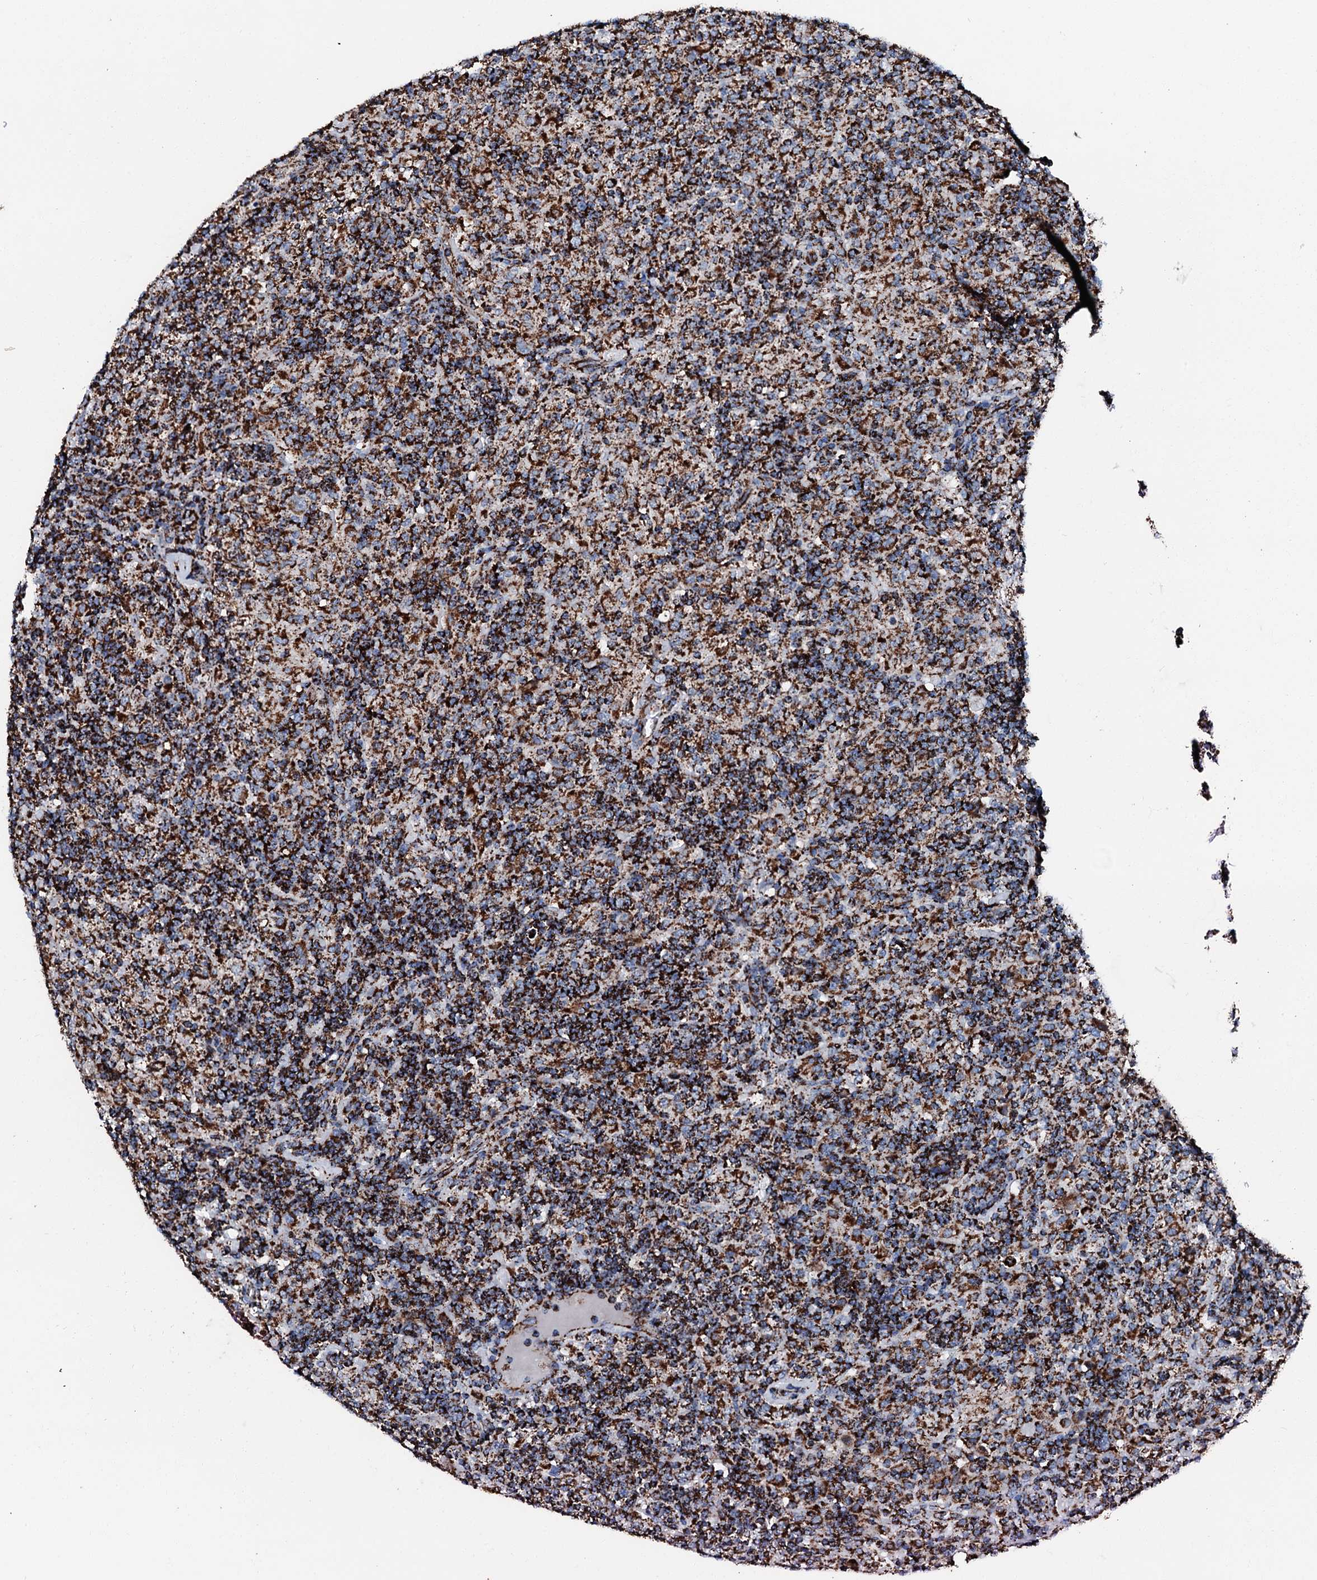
{"staining": {"intensity": "strong", "quantity": ">75%", "location": "cytoplasmic/membranous"}, "tissue": "lymphoma", "cell_type": "Tumor cells", "image_type": "cancer", "snomed": [{"axis": "morphology", "description": "Hodgkin's disease, NOS"}, {"axis": "topography", "description": "Lymph node"}], "caption": "A brown stain shows strong cytoplasmic/membranous staining of a protein in Hodgkin's disease tumor cells.", "gene": "HADH", "patient": {"sex": "male", "age": 70}}